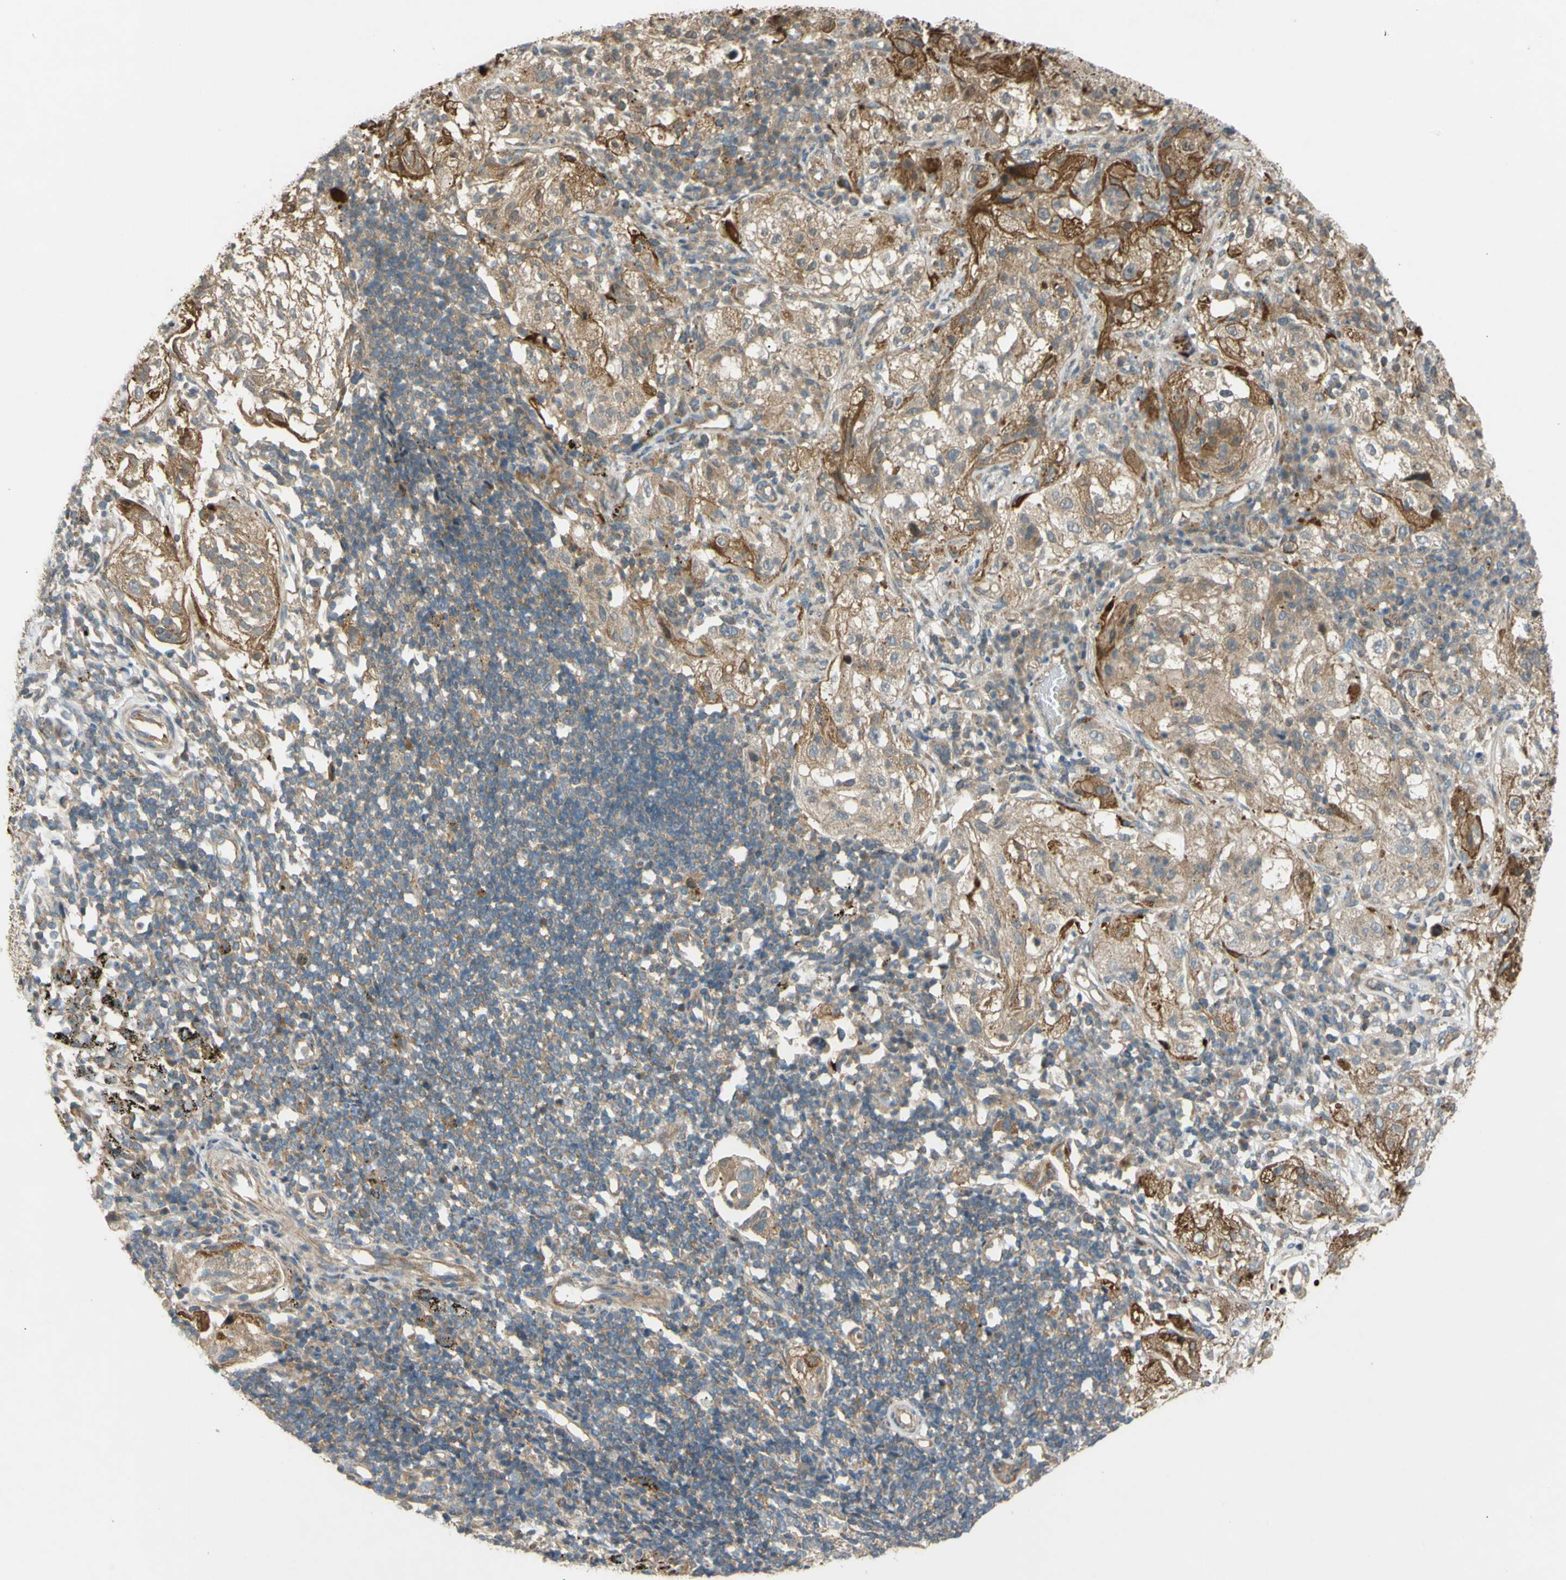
{"staining": {"intensity": "moderate", "quantity": ">75%", "location": "cytoplasmic/membranous"}, "tissue": "lung cancer", "cell_type": "Tumor cells", "image_type": "cancer", "snomed": [{"axis": "morphology", "description": "Inflammation, NOS"}, {"axis": "morphology", "description": "Squamous cell carcinoma, NOS"}, {"axis": "topography", "description": "Lymph node"}, {"axis": "topography", "description": "Soft tissue"}, {"axis": "topography", "description": "Lung"}], "caption": "Lung squamous cell carcinoma tissue demonstrates moderate cytoplasmic/membranous expression in approximately >75% of tumor cells", "gene": "FLII", "patient": {"sex": "male", "age": 66}}